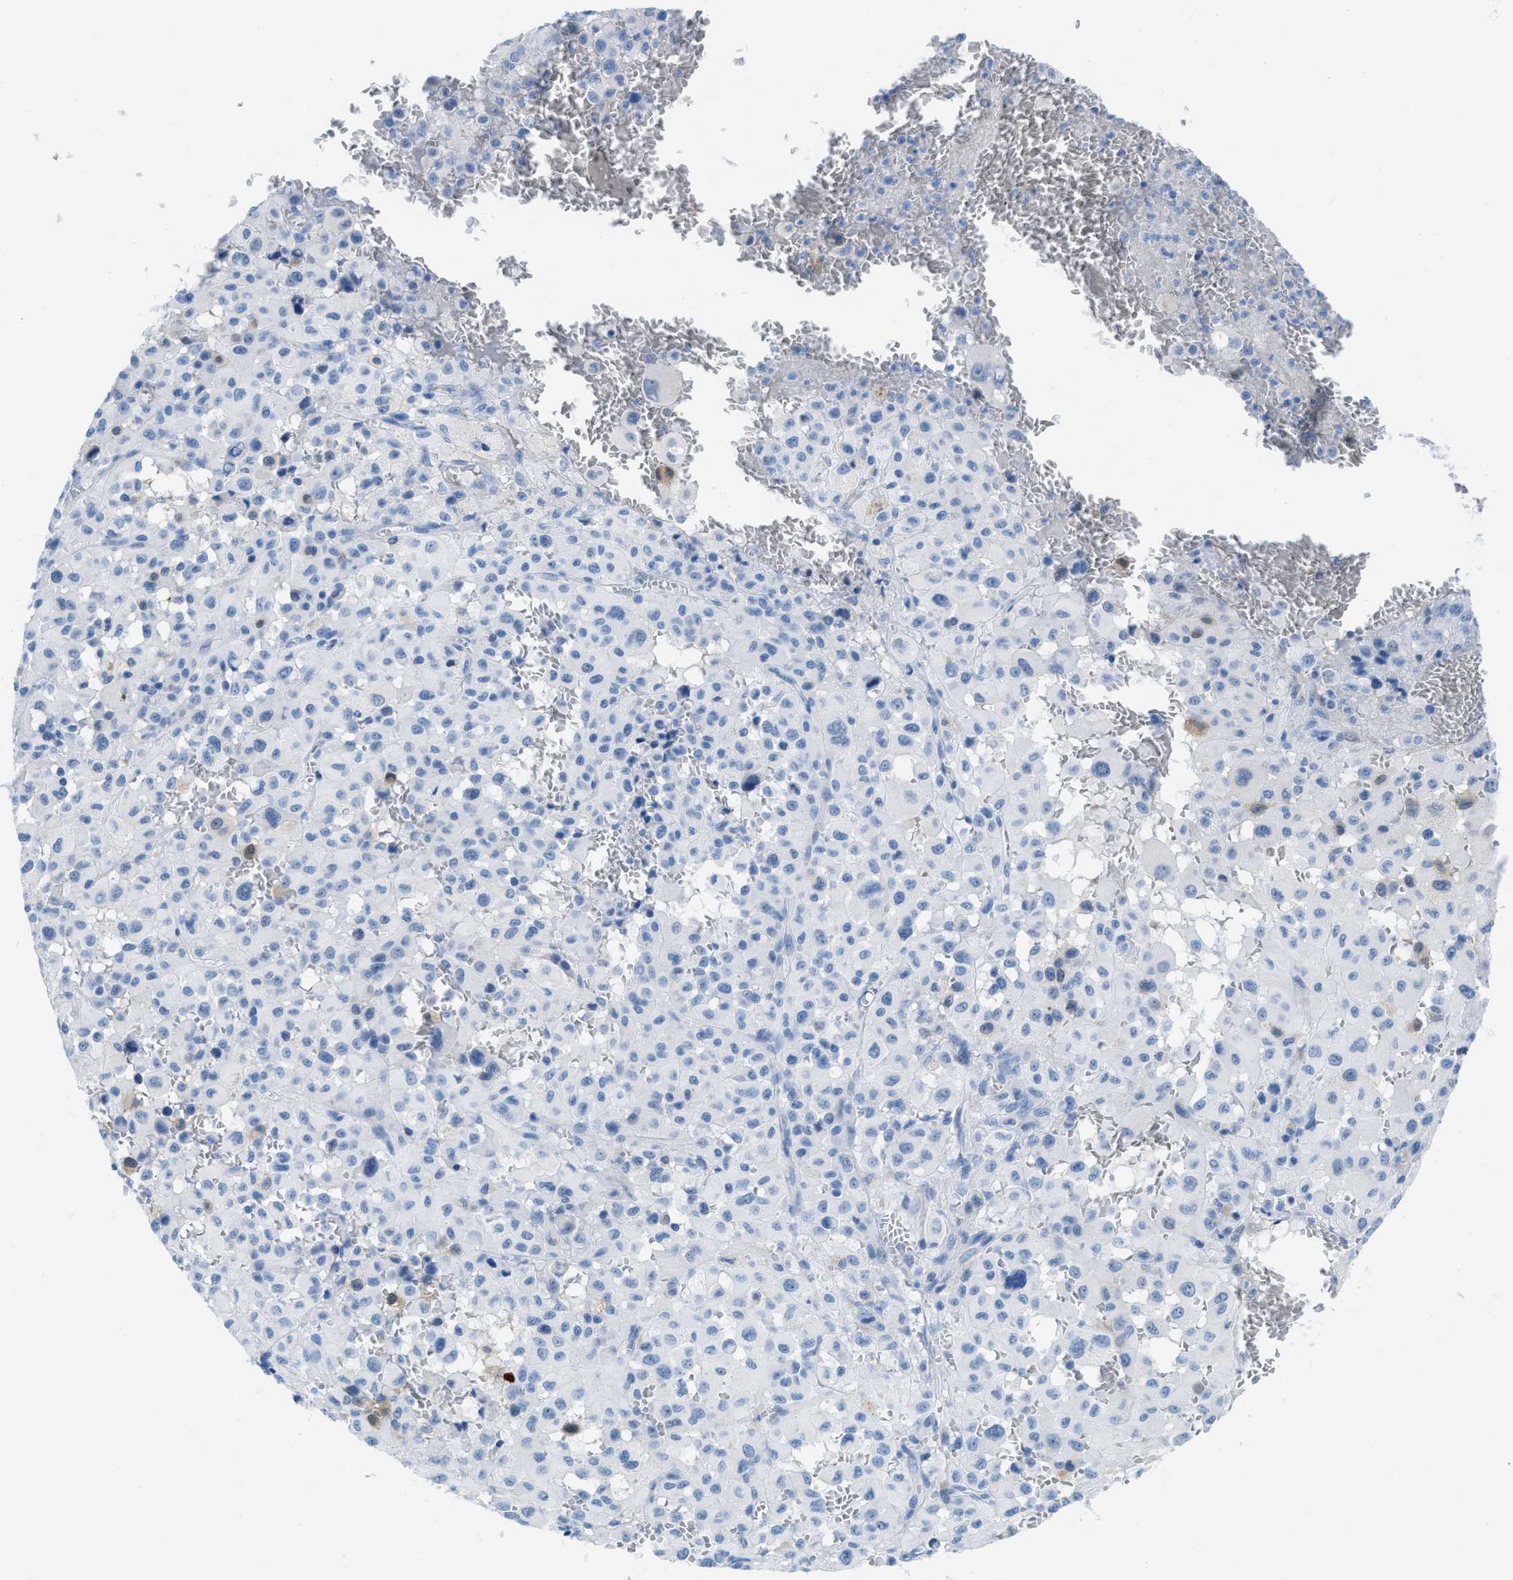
{"staining": {"intensity": "negative", "quantity": "none", "location": "none"}, "tissue": "melanoma", "cell_type": "Tumor cells", "image_type": "cancer", "snomed": [{"axis": "morphology", "description": "Malignant melanoma, Metastatic site"}, {"axis": "topography", "description": "Skin"}], "caption": "The immunohistochemistry photomicrograph has no significant expression in tumor cells of melanoma tissue.", "gene": "NKAIN3", "patient": {"sex": "female", "age": 74}}